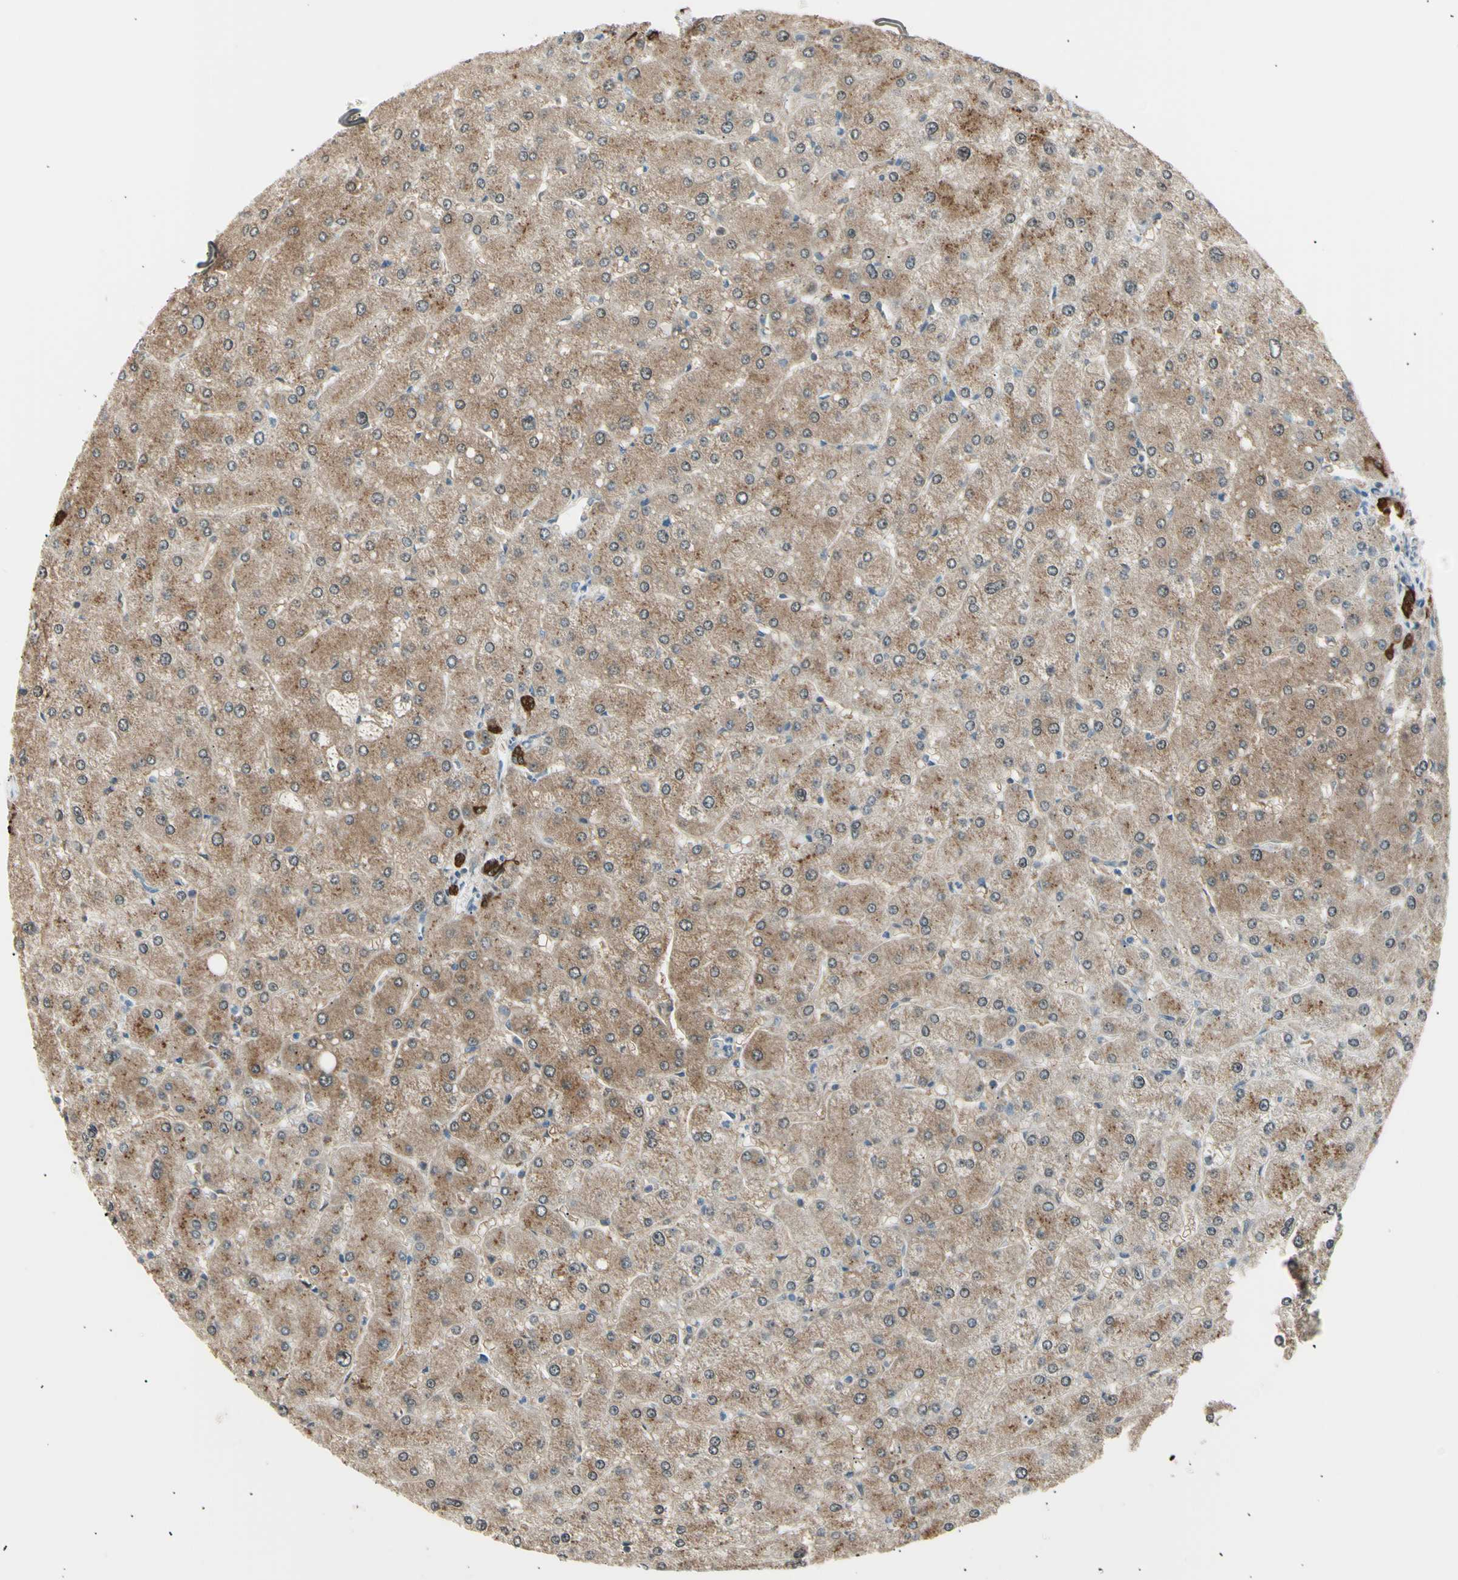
{"staining": {"intensity": "strong", "quantity": ">75%", "location": "cytoplasmic/membranous"}, "tissue": "liver", "cell_type": "Cholangiocytes", "image_type": "normal", "snomed": [{"axis": "morphology", "description": "Normal tissue, NOS"}, {"axis": "topography", "description": "Liver"}], "caption": "Immunohistochemistry (IHC) photomicrograph of unremarkable liver: human liver stained using IHC shows high levels of strong protein expression localized specifically in the cytoplasmic/membranous of cholangiocytes, appearing as a cytoplasmic/membranous brown color.", "gene": "LHPP", "patient": {"sex": "male", "age": 55}}